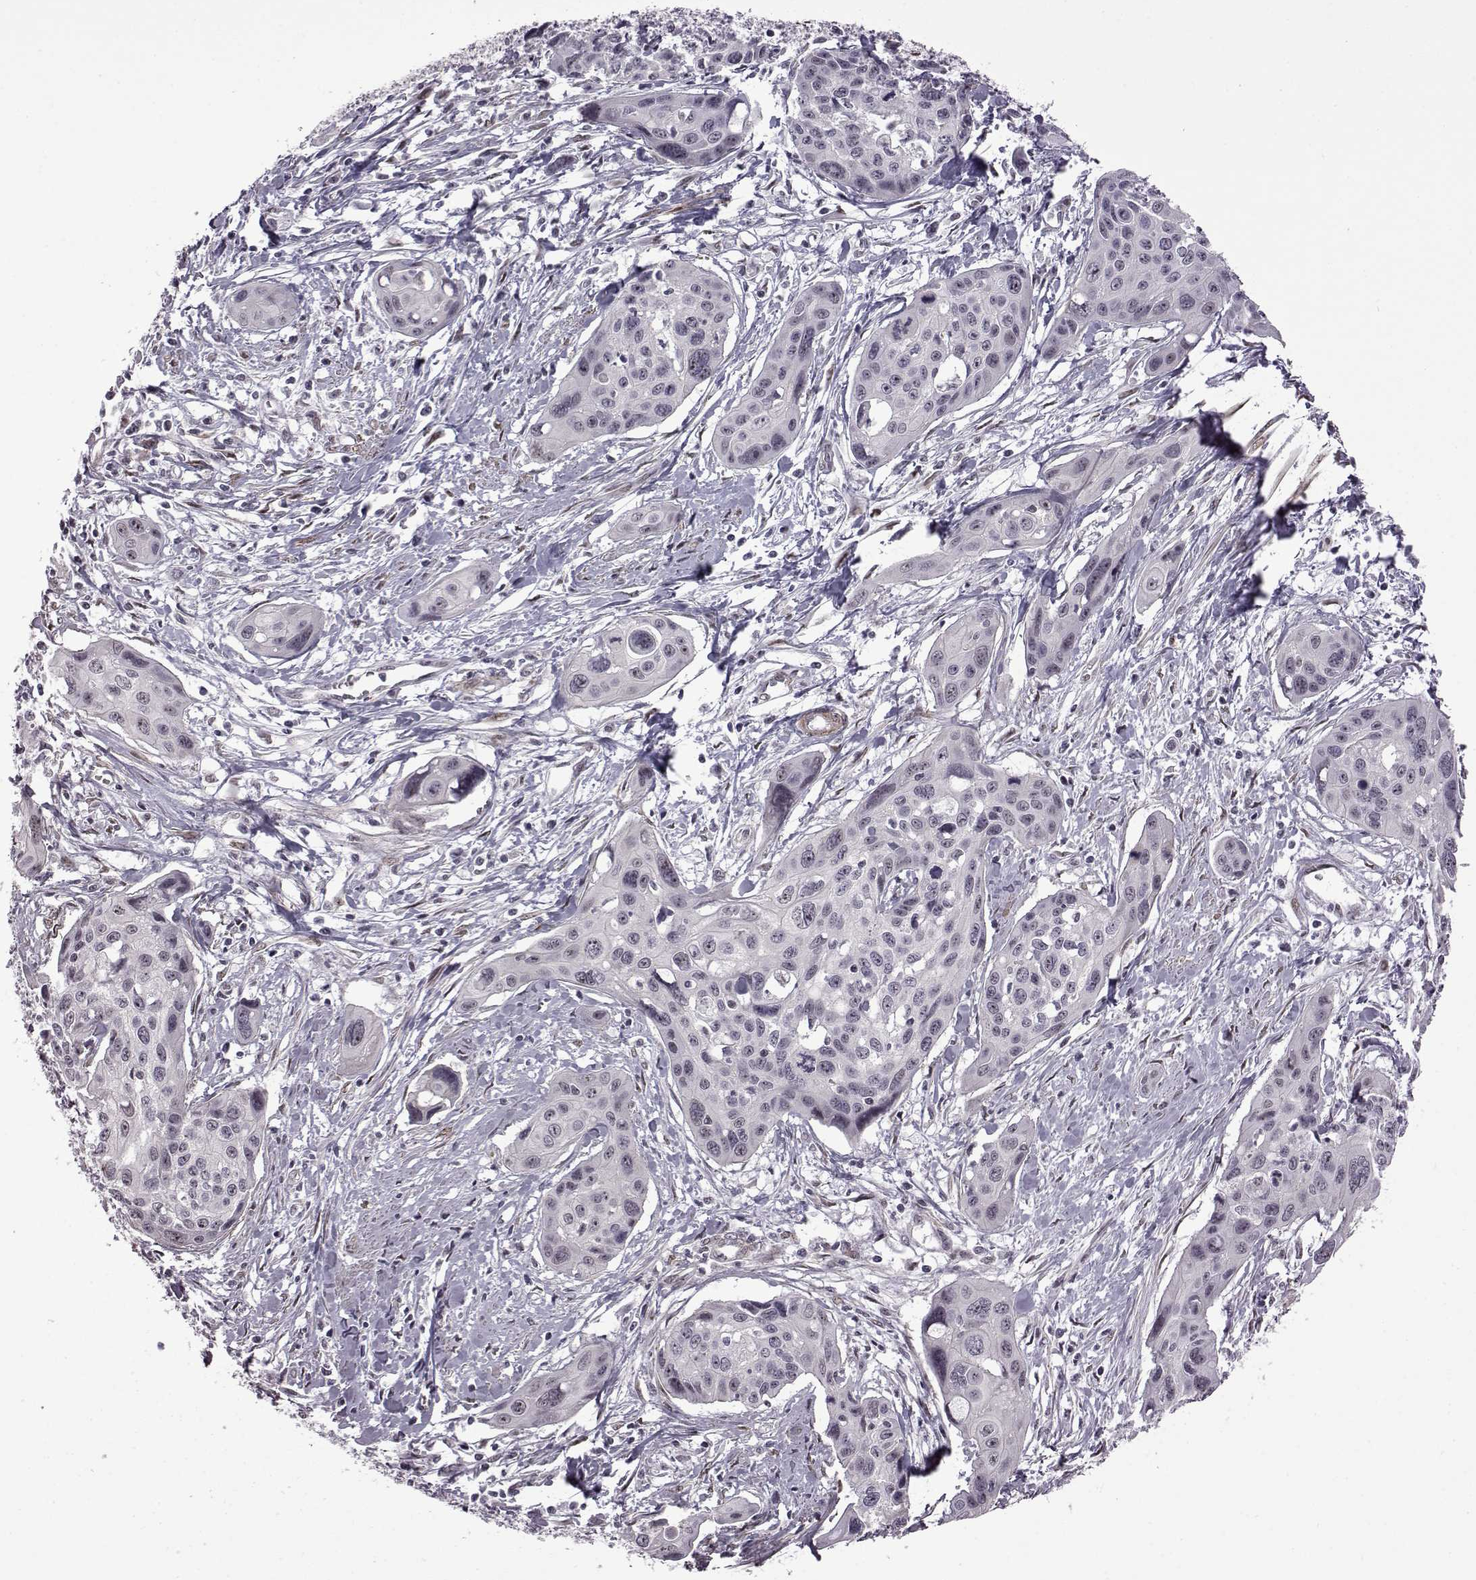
{"staining": {"intensity": "negative", "quantity": "none", "location": "none"}, "tissue": "cervical cancer", "cell_type": "Tumor cells", "image_type": "cancer", "snomed": [{"axis": "morphology", "description": "Squamous cell carcinoma, NOS"}, {"axis": "topography", "description": "Cervix"}], "caption": "Human squamous cell carcinoma (cervical) stained for a protein using immunohistochemistry reveals no positivity in tumor cells.", "gene": "SYNPO2", "patient": {"sex": "female", "age": 31}}